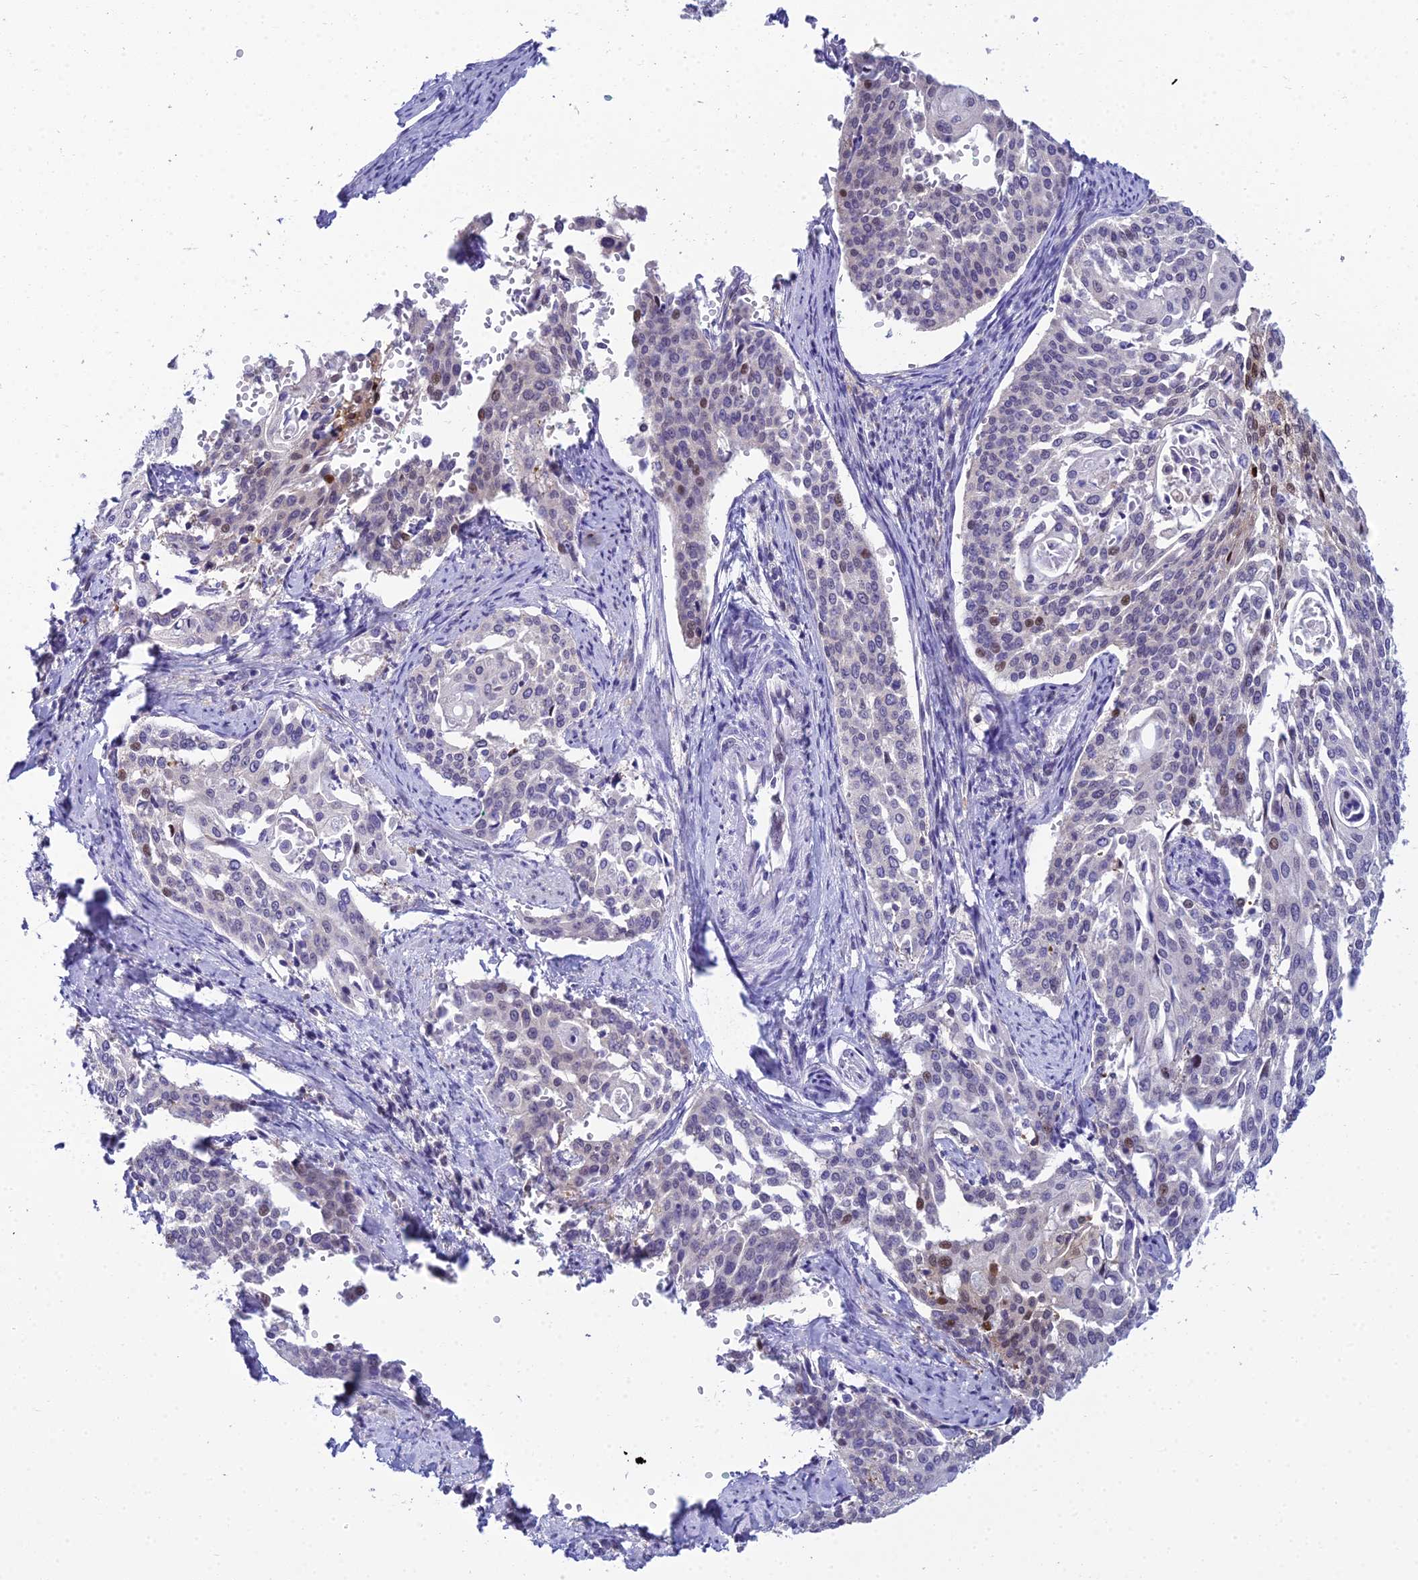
{"staining": {"intensity": "moderate", "quantity": "<25%", "location": "nuclear"}, "tissue": "cervical cancer", "cell_type": "Tumor cells", "image_type": "cancer", "snomed": [{"axis": "morphology", "description": "Squamous cell carcinoma, NOS"}, {"axis": "topography", "description": "Cervix"}], "caption": "A high-resolution histopathology image shows IHC staining of squamous cell carcinoma (cervical), which shows moderate nuclear expression in about <25% of tumor cells. (DAB (3,3'-diaminobenzidine) IHC with brightfield microscopy, high magnification).", "gene": "ZMIZ1", "patient": {"sex": "female", "age": 44}}